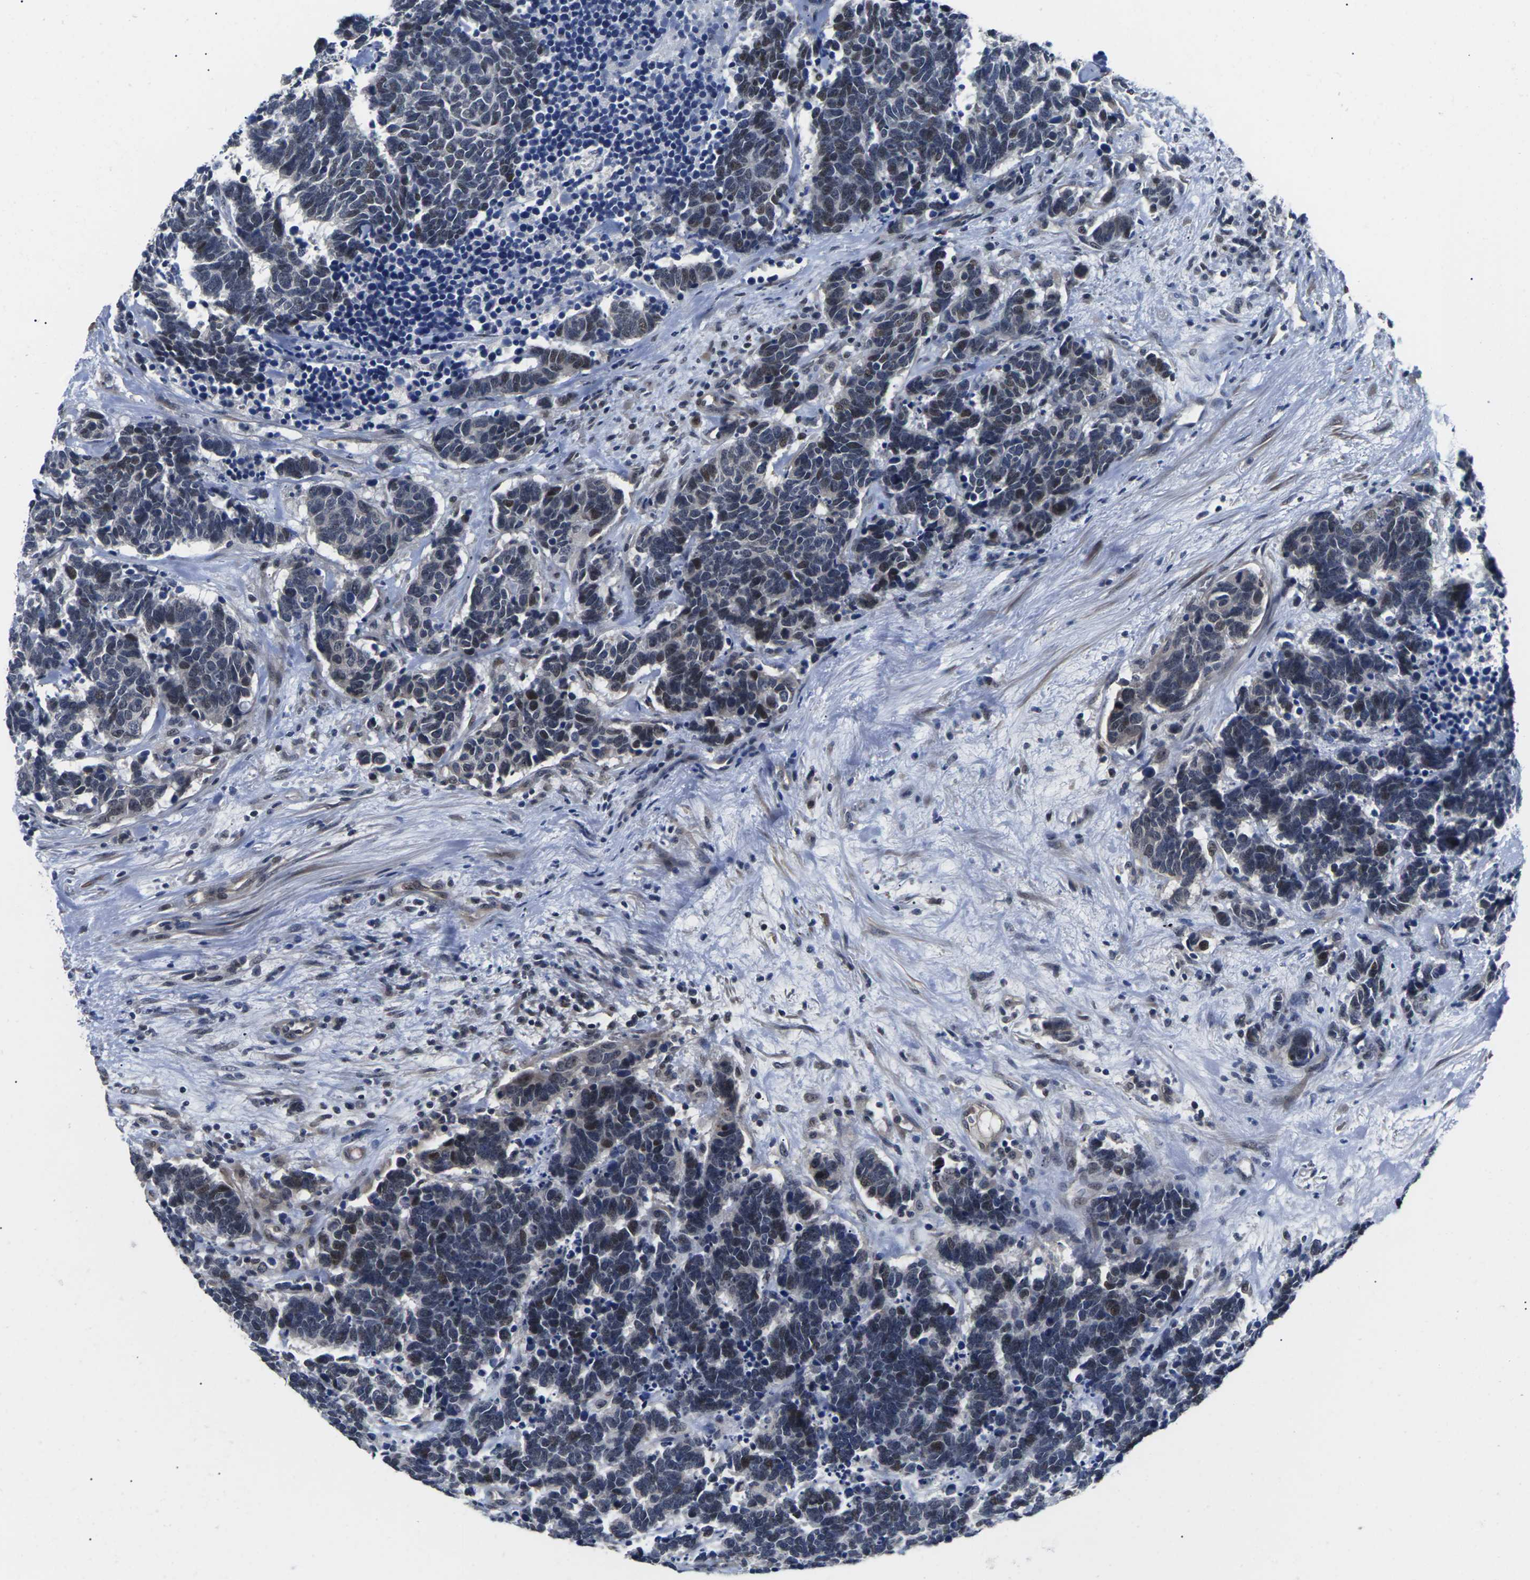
{"staining": {"intensity": "weak", "quantity": "<25%", "location": "cytoplasmic/membranous,nuclear"}, "tissue": "carcinoid", "cell_type": "Tumor cells", "image_type": "cancer", "snomed": [{"axis": "morphology", "description": "Carcinoma, NOS"}, {"axis": "morphology", "description": "Carcinoid, malignant, NOS"}, {"axis": "topography", "description": "Urinary bladder"}], "caption": "DAB (3,3'-diaminobenzidine) immunohistochemical staining of human carcinoid (malignant) shows no significant expression in tumor cells.", "gene": "ST6GAL2", "patient": {"sex": "male", "age": 57}}